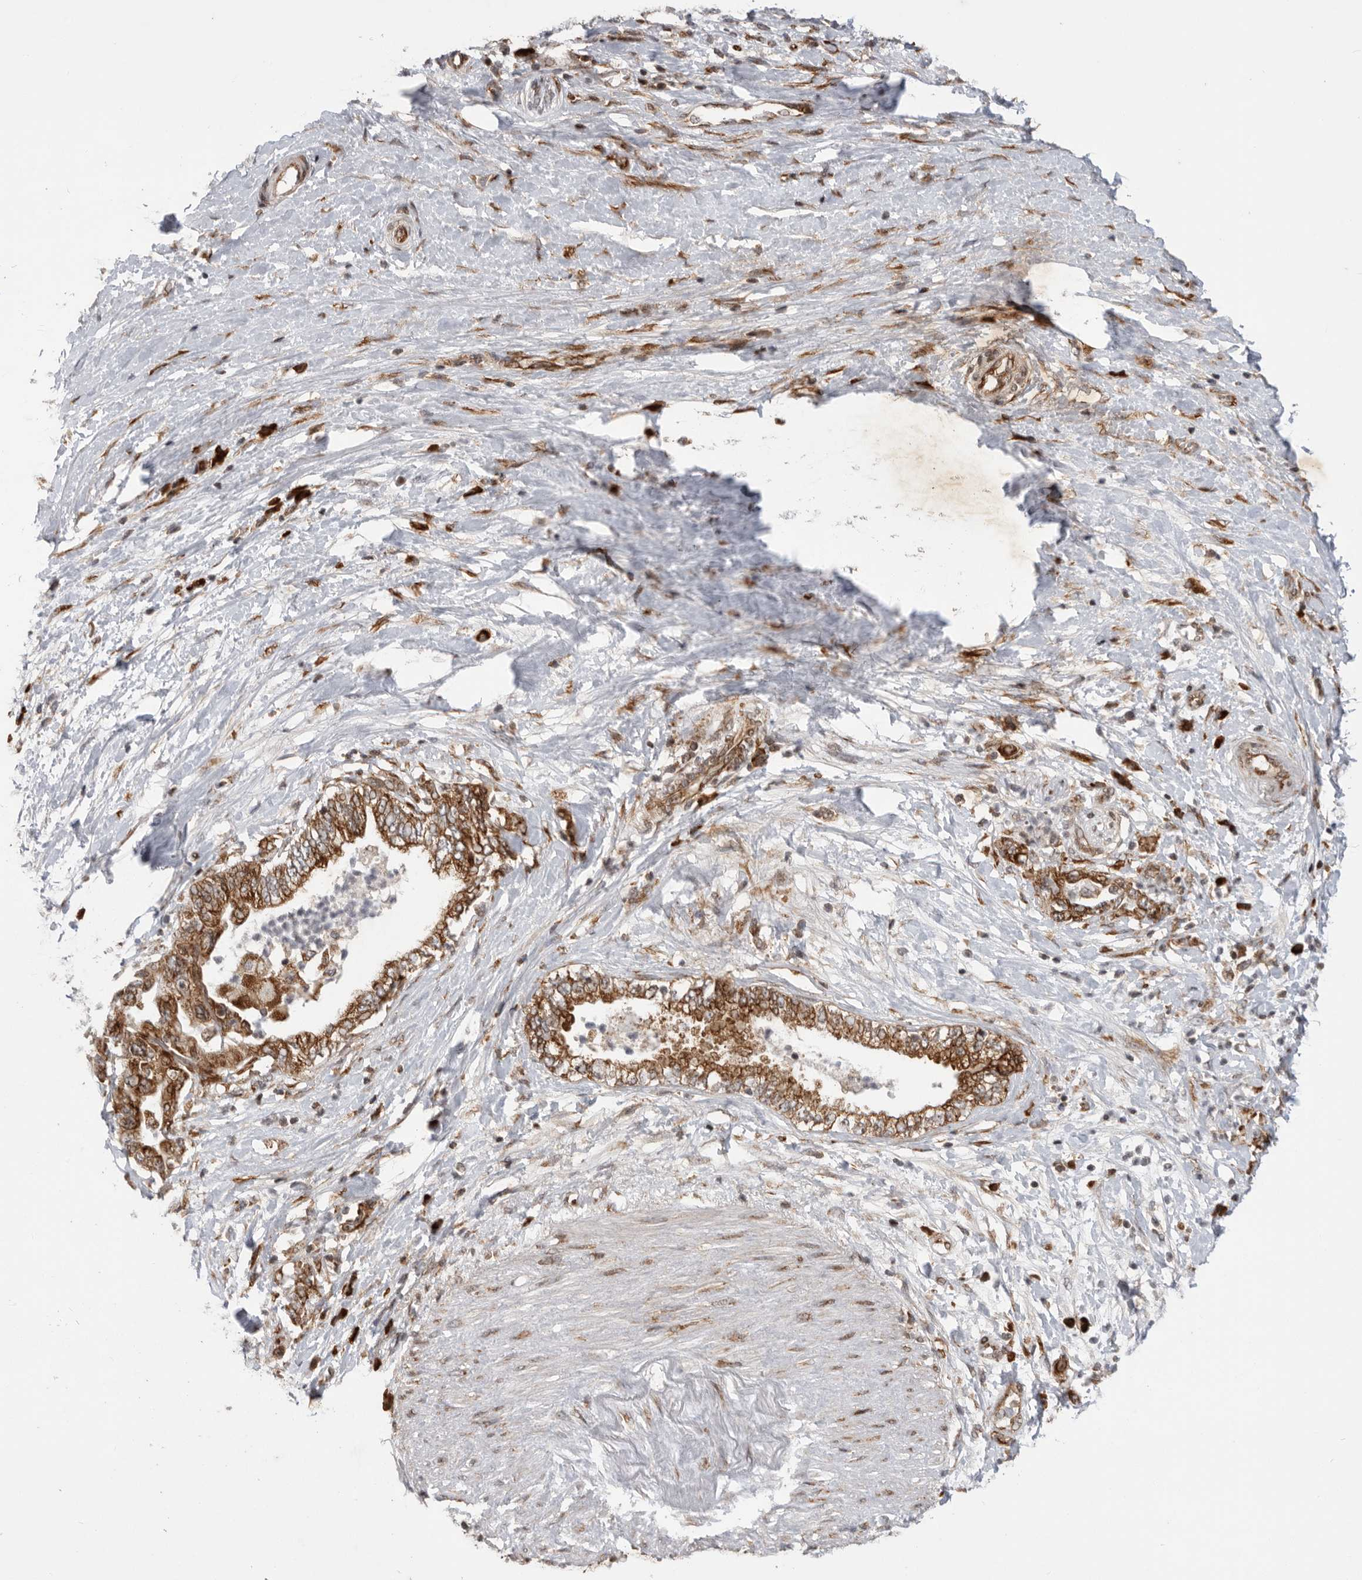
{"staining": {"intensity": "moderate", "quantity": ">75%", "location": "cytoplasmic/membranous"}, "tissue": "pancreatic cancer", "cell_type": "Tumor cells", "image_type": "cancer", "snomed": [{"axis": "morphology", "description": "Adenocarcinoma, NOS"}, {"axis": "topography", "description": "Pancreas"}], "caption": "High-magnification brightfield microscopy of adenocarcinoma (pancreatic) stained with DAB (brown) and counterstained with hematoxylin (blue). tumor cells exhibit moderate cytoplasmic/membranous positivity is present in about>75% of cells. (DAB = brown stain, brightfield microscopy at high magnification).", "gene": "FZD3", "patient": {"sex": "female", "age": 73}}